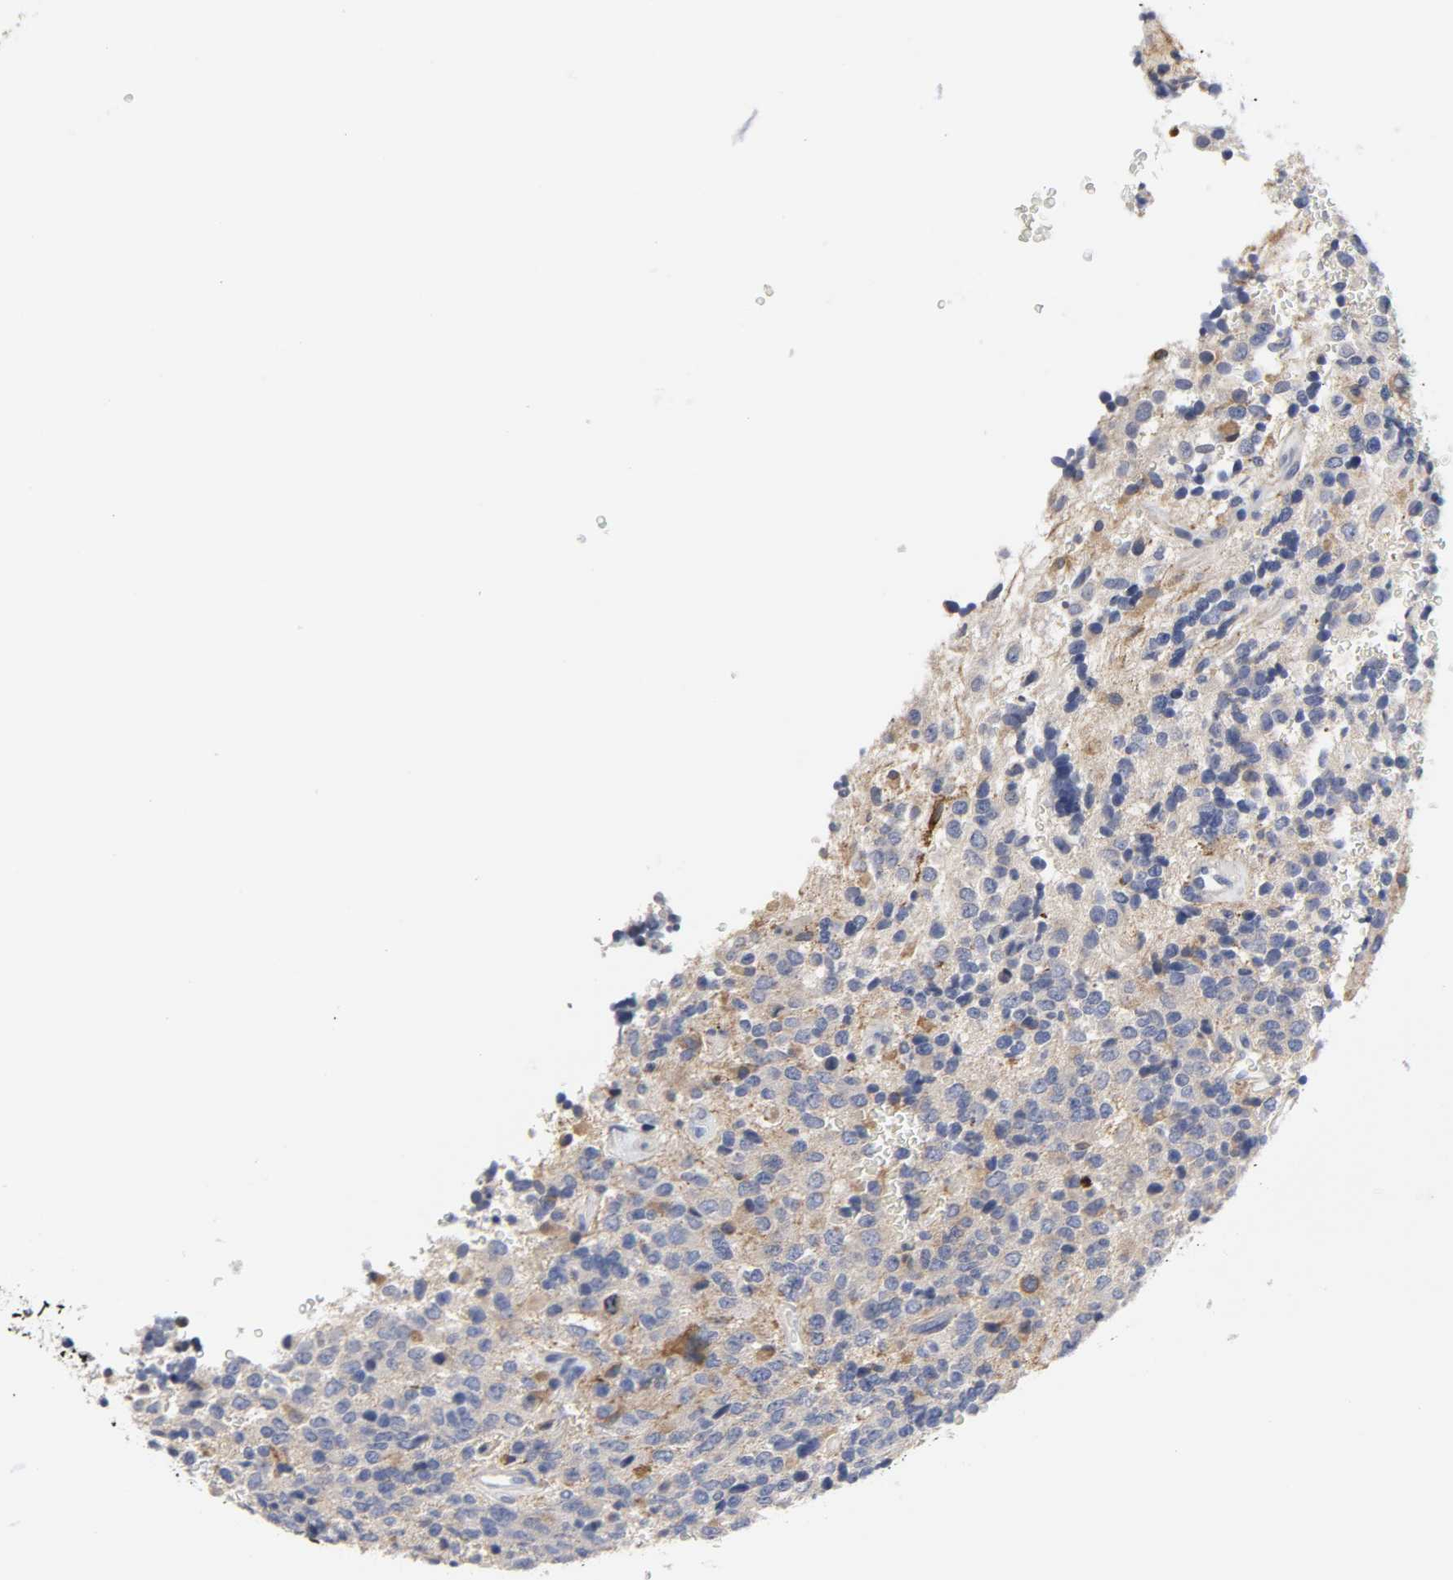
{"staining": {"intensity": "weak", "quantity": "25%-75%", "location": "cytoplasmic/membranous"}, "tissue": "glioma", "cell_type": "Tumor cells", "image_type": "cancer", "snomed": [{"axis": "morphology", "description": "Glioma, malignant, High grade"}, {"axis": "topography", "description": "pancreas cauda"}], "caption": "Tumor cells show low levels of weak cytoplasmic/membranous expression in about 25%-75% of cells in malignant high-grade glioma.", "gene": "HCK", "patient": {"sex": "male", "age": 60}}